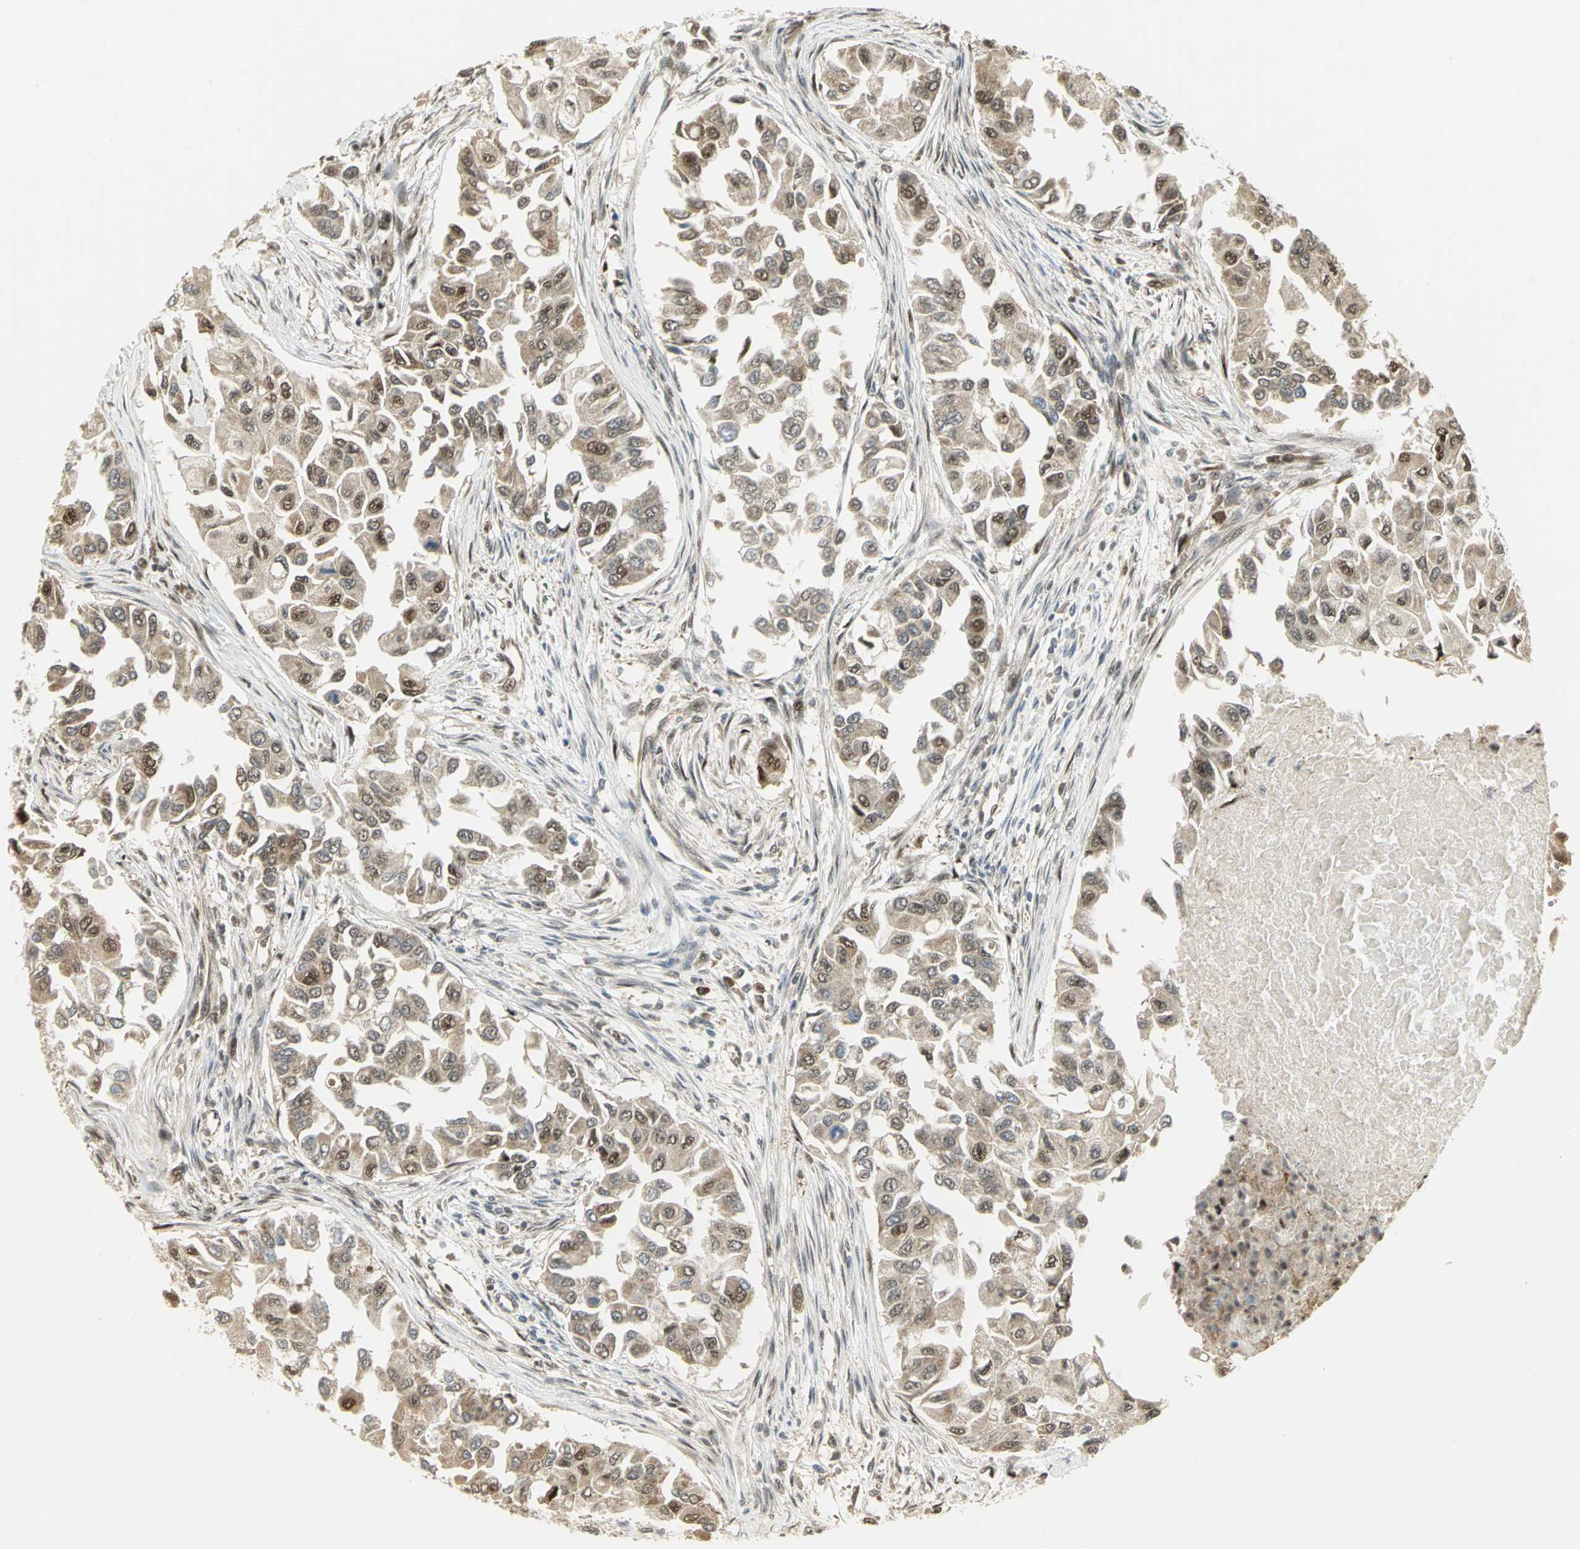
{"staining": {"intensity": "moderate", "quantity": ">75%", "location": "cytoplasmic/membranous,nuclear"}, "tissue": "breast cancer", "cell_type": "Tumor cells", "image_type": "cancer", "snomed": [{"axis": "morphology", "description": "Normal tissue, NOS"}, {"axis": "morphology", "description": "Duct carcinoma"}, {"axis": "topography", "description": "Breast"}], "caption": "Human breast infiltrating ductal carcinoma stained for a protein (brown) displays moderate cytoplasmic/membranous and nuclear positive staining in about >75% of tumor cells.", "gene": "PSMC4", "patient": {"sex": "female", "age": 49}}